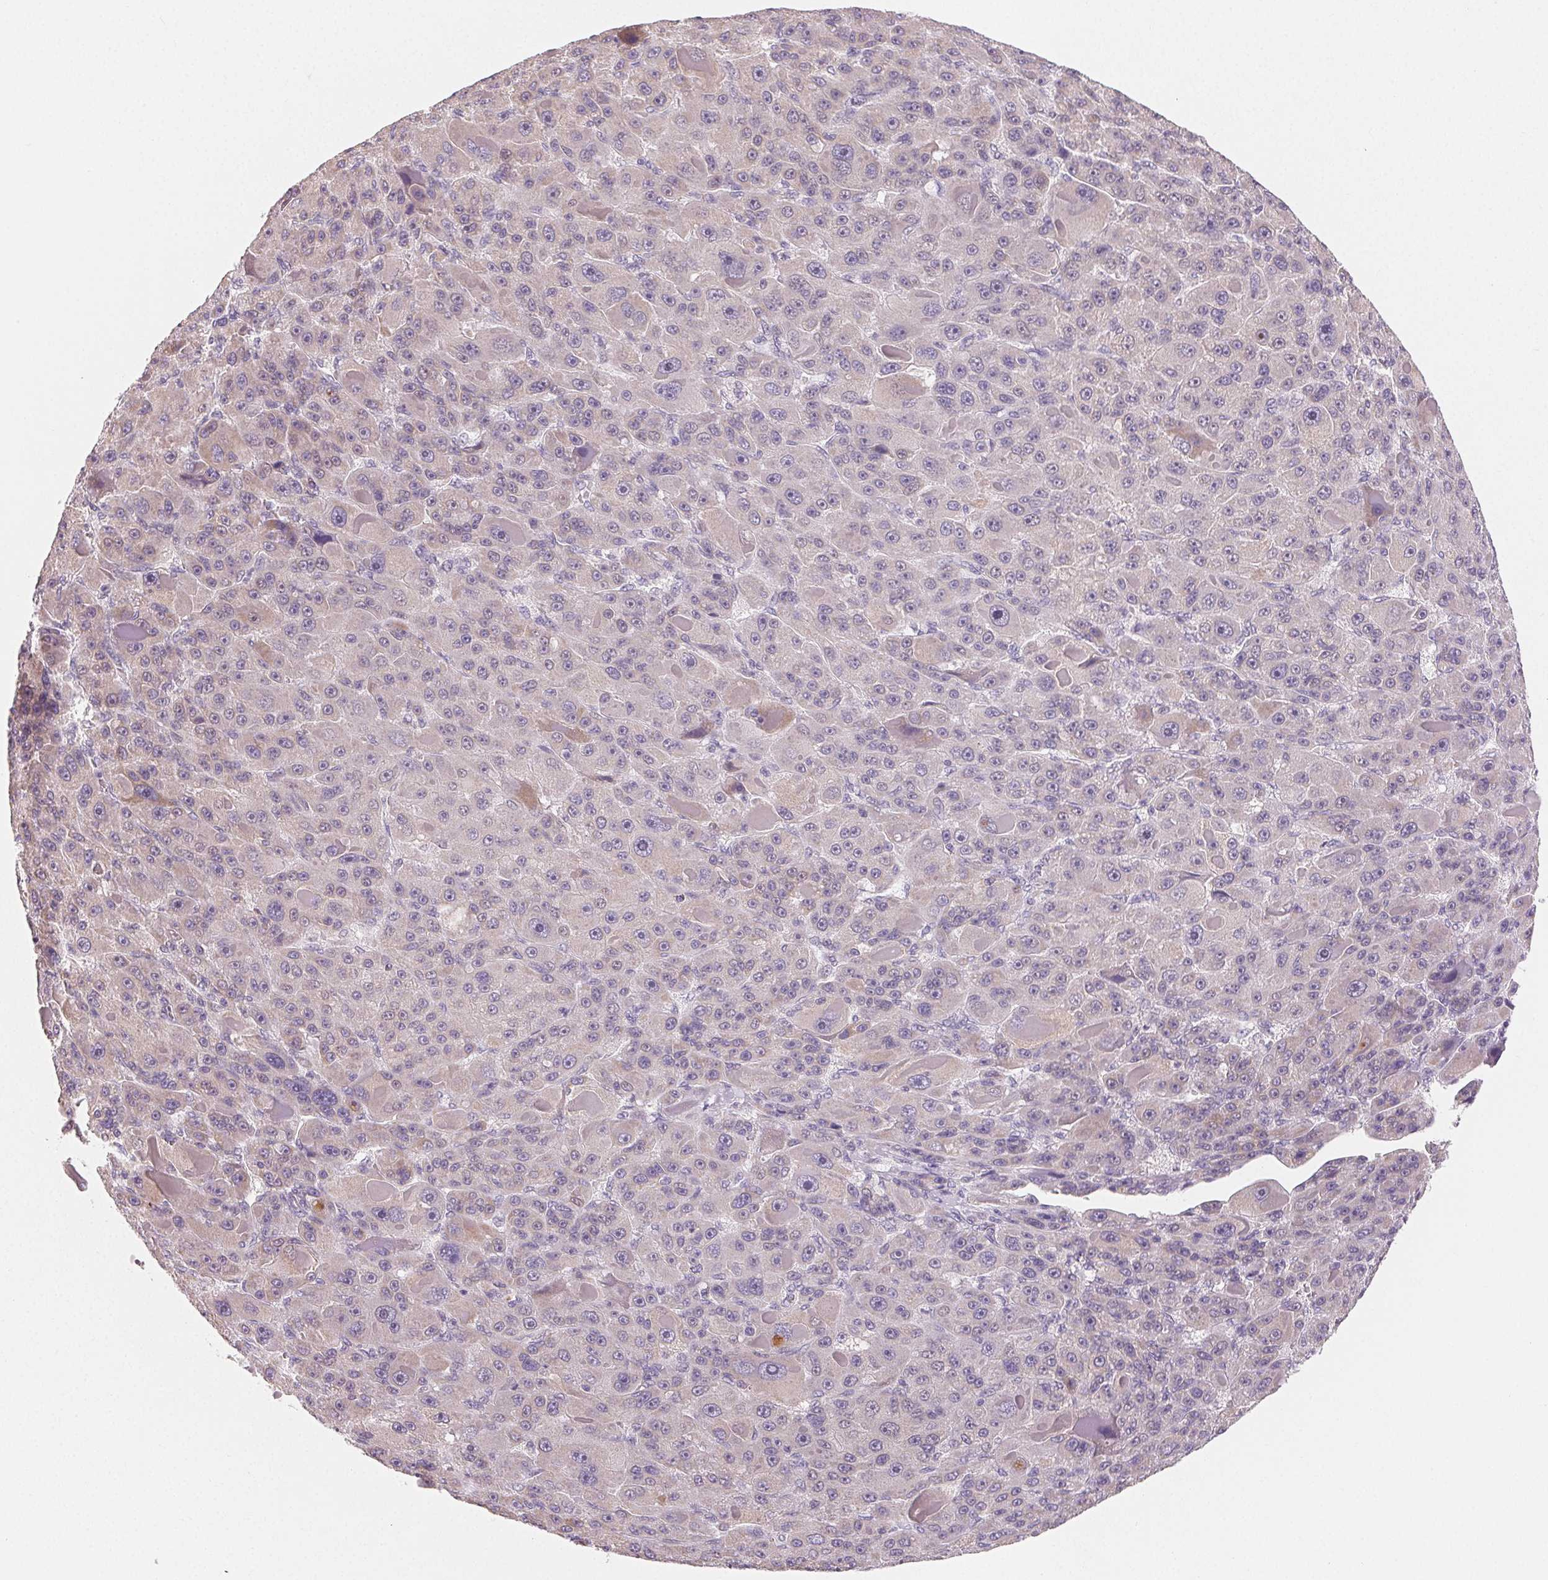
{"staining": {"intensity": "negative", "quantity": "none", "location": "none"}, "tissue": "liver cancer", "cell_type": "Tumor cells", "image_type": "cancer", "snomed": [{"axis": "morphology", "description": "Carcinoma, Hepatocellular, NOS"}, {"axis": "topography", "description": "Liver"}], "caption": "A micrograph of human liver hepatocellular carcinoma is negative for staining in tumor cells.", "gene": "MYBL1", "patient": {"sex": "male", "age": 76}}